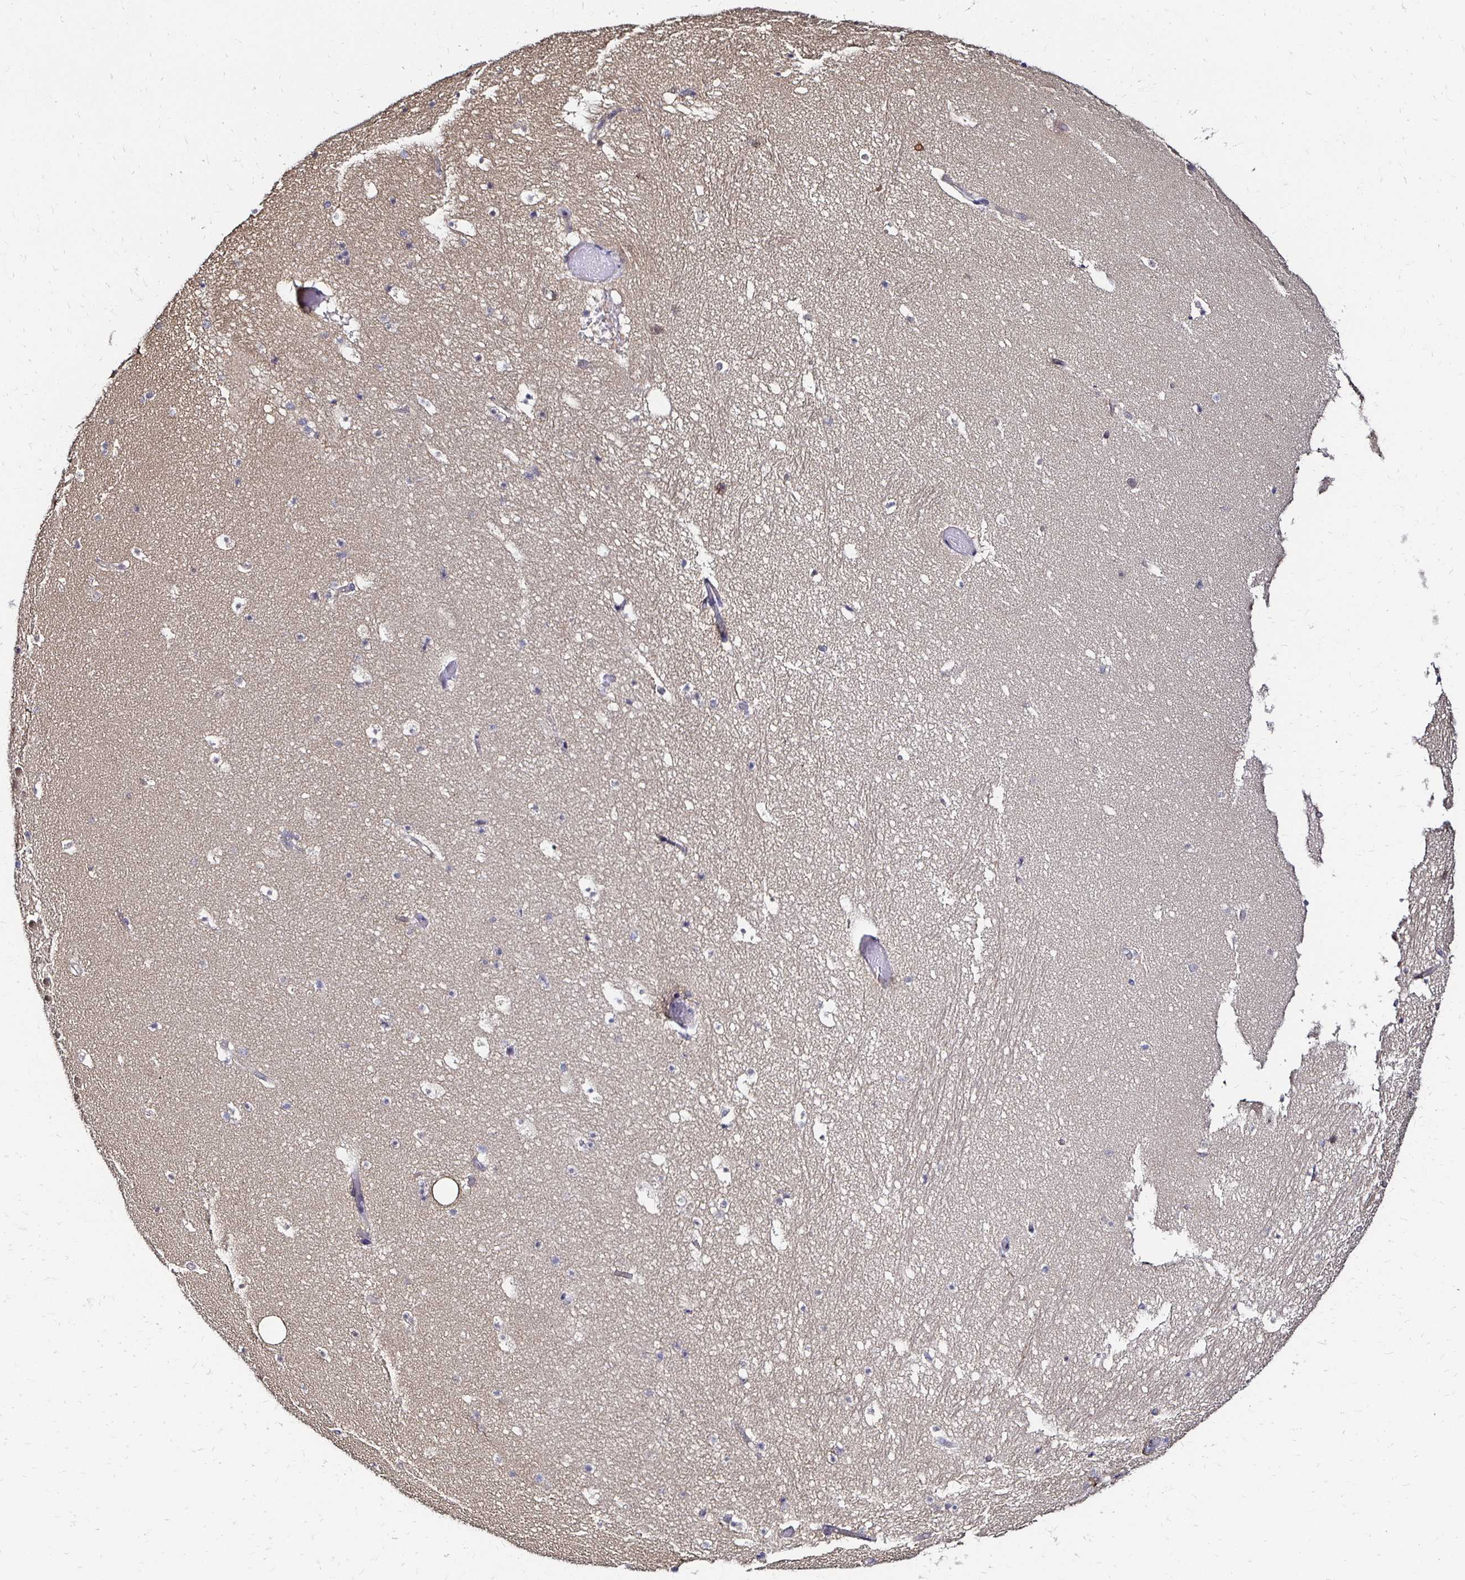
{"staining": {"intensity": "negative", "quantity": "none", "location": "none"}, "tissue": "hippocampus", "cell_type": "Glial cells", "image_type": "normal", "snomed": [{"axis": "morphology", "description": "Normal tissue, NOS"}, {"axis": "topography", "description": "Hippocampus"}], "caption": "Immunohistochemistry (IHC) image of unremarkable hippocampus: human hippocampus stained with DAB demonstrates no significant protein expression in glial cells.", "gene": "TXN", "patient": {"sex": "male", "age": 26}}